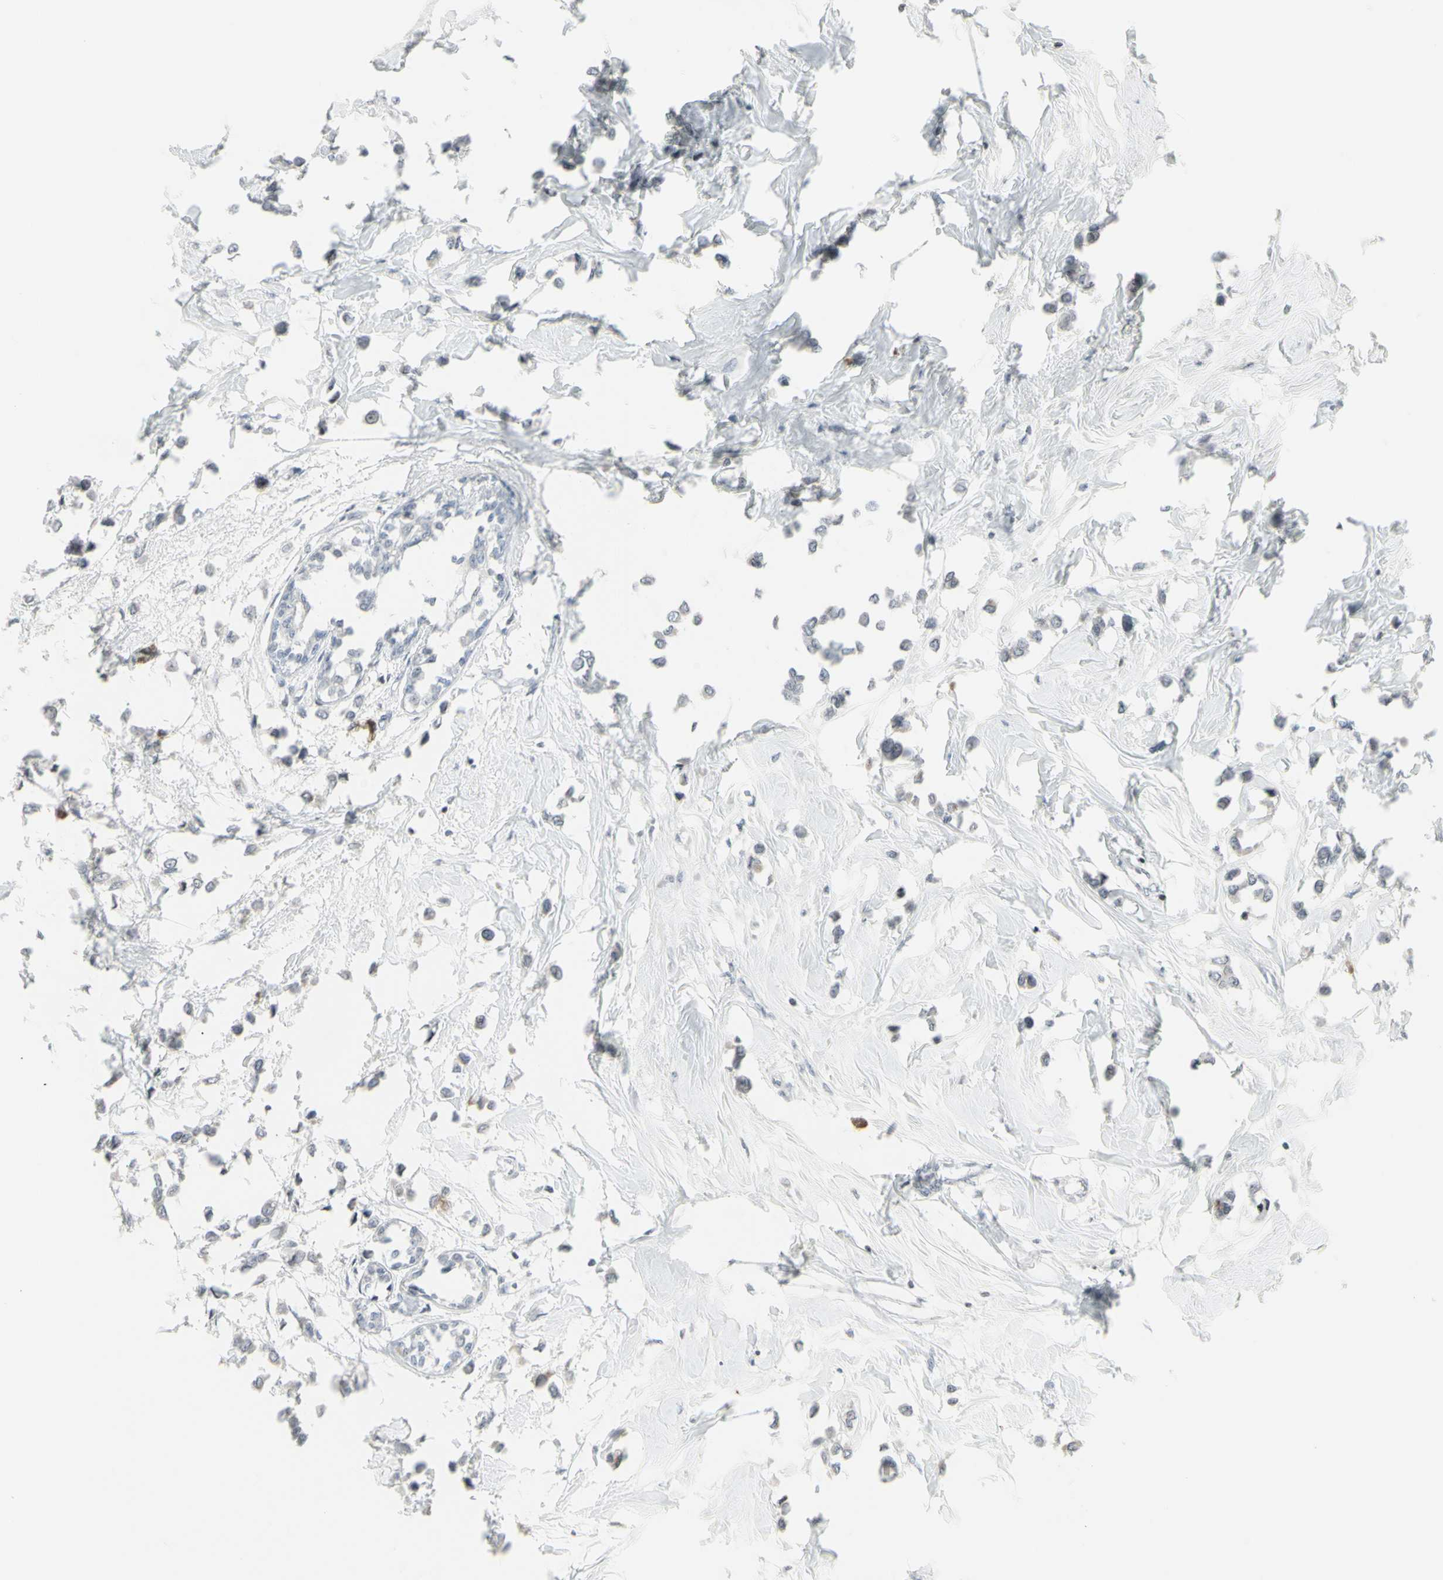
{"staining": {"intensity": "negative", "quantity": "none", "location": "none"}, "tissue": "breast cancer", "cell_type": "Tumor cells", "image_type": "cancer", "snomed": [{"axis": "morphology", "description": "Lobular carcinoma"}, {"axis": "topography", "description": "Breast"}], "caption": "Breast lobular carcinoma stained for a protein using immunohistochemistry demonstrates no staining tumor cells.", "gene": "MUC5AC", "patient": {"sex": "female", "age": 51}}